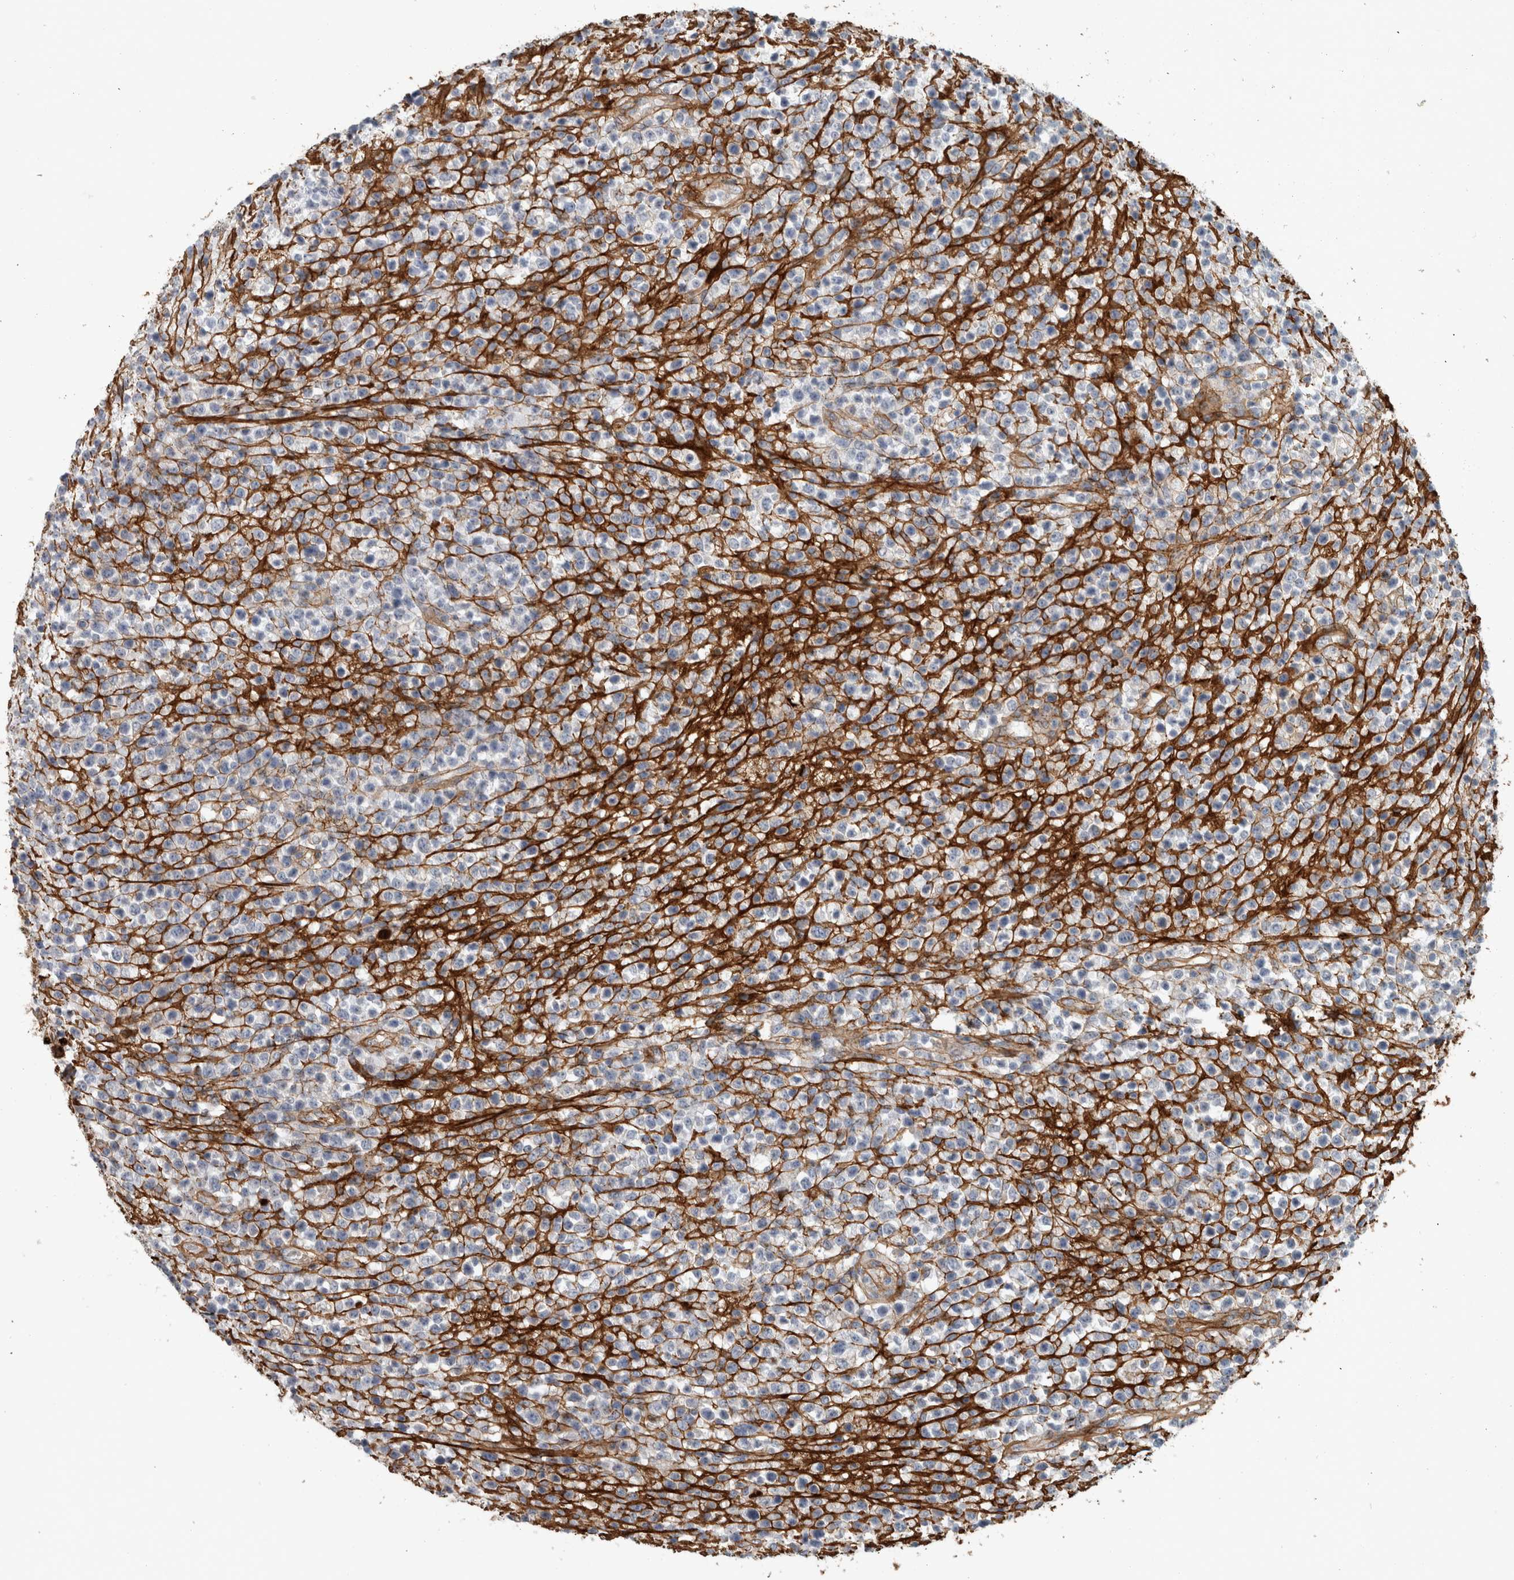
{"staining": {"intensity": "negative", "quantity": "none", "location": "none"}, "tissue": "lymphoma", "cell_type": "Tumor cells", "image_type": "cancer", "snomed": [{"axis": "morphology", "description": "Malignant lymphoma, non-Hodgkin's type, High grade"}, {"axis": "topography", "description": "Colon"}], "caption": "IHC histopathology image of malignant lymphoma, non-Hodgkin's type (high-grade) stained for a protein (brown), which reveals no positivity in tumor cells.", "gene": "FN1", "patient": {"sex": "female", "age": 53}}